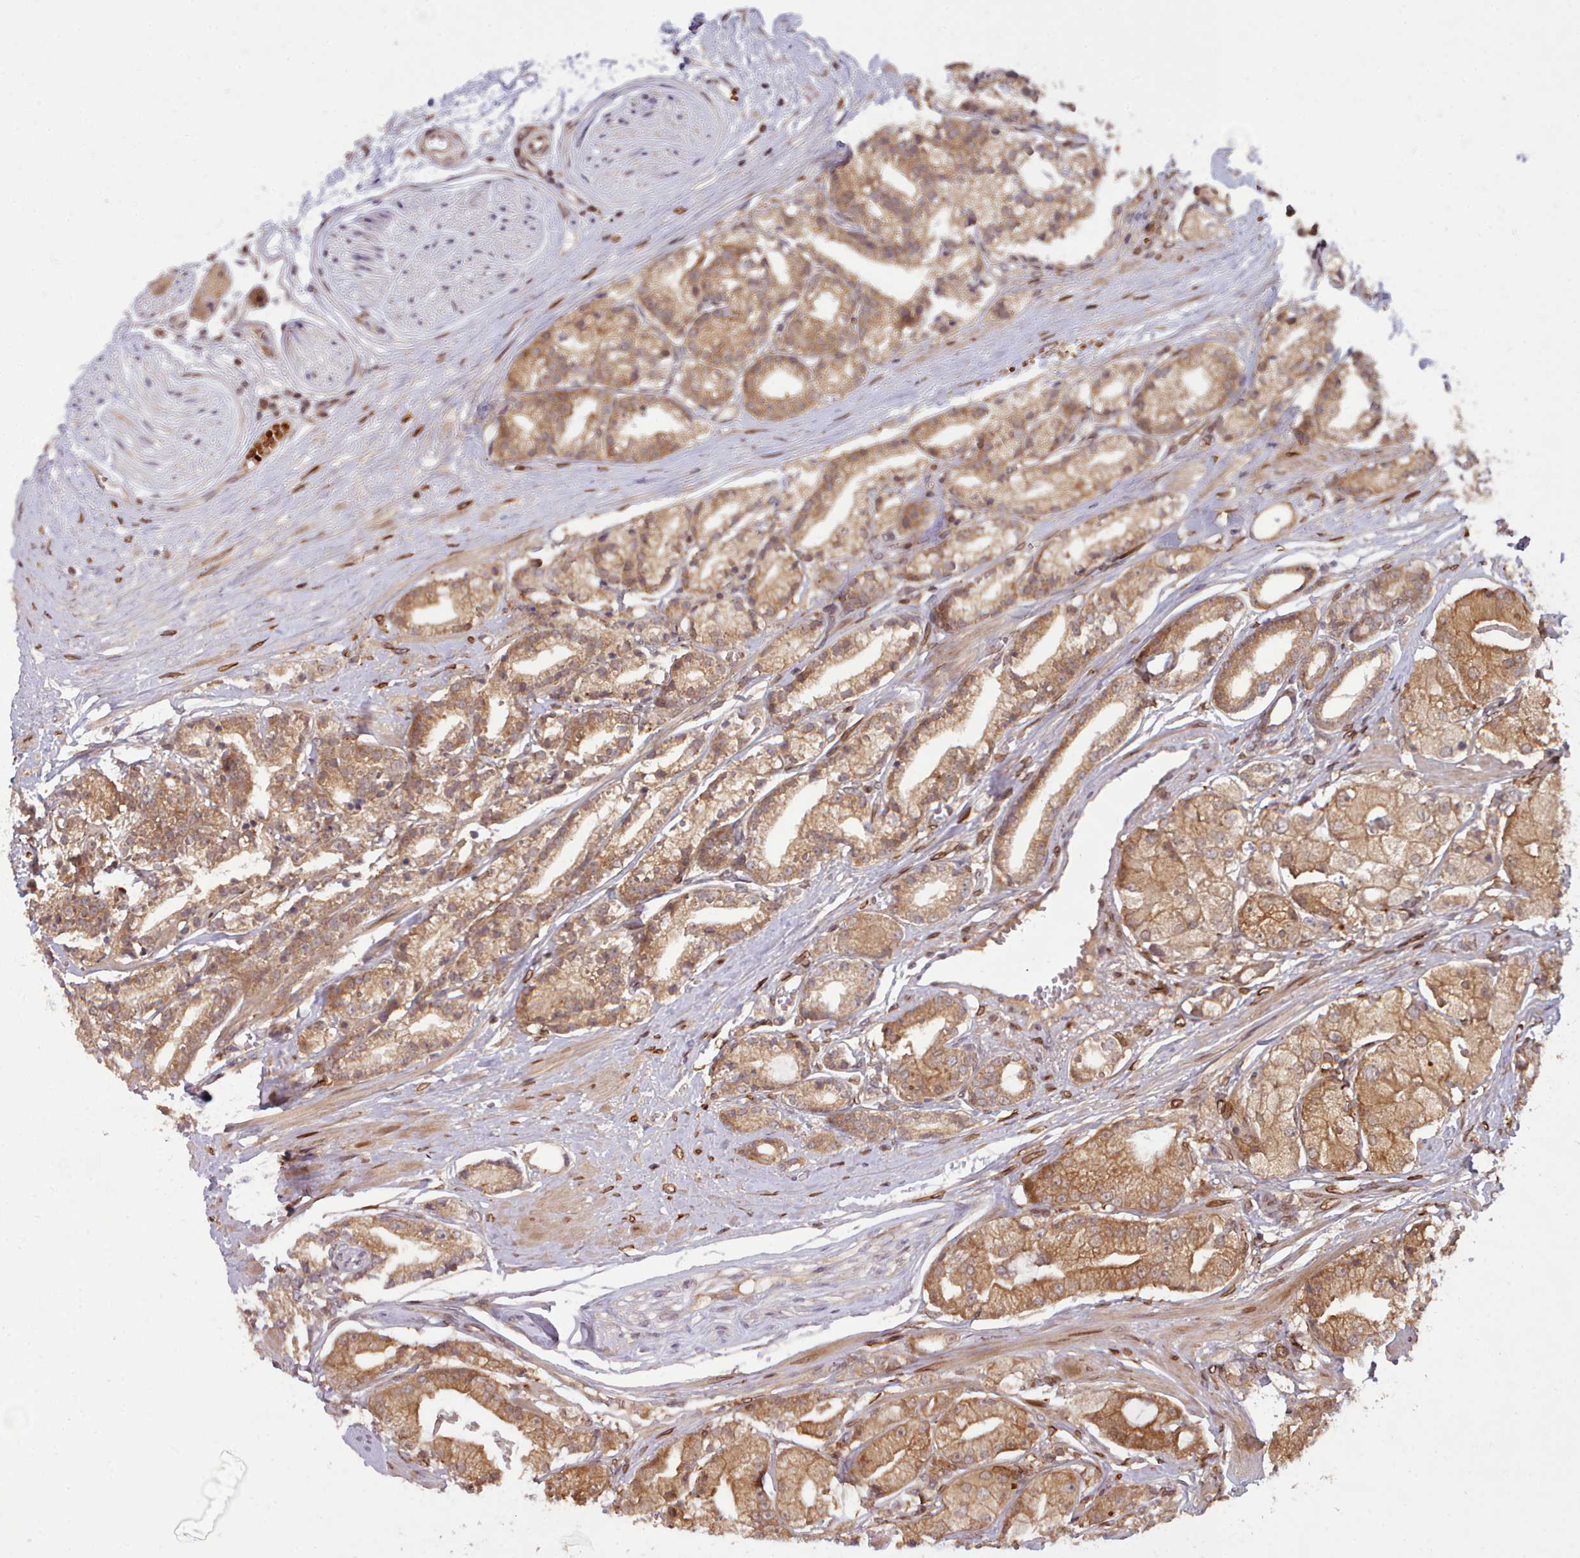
{"staining": {"intensity": "moderate", "quantity": ">75%", "location": "cytoplasmic/membranous"}, "tissue": "prostate cancer", "cell_type": "Tumor cells", "image_type": "cancer", "snomed": [{"axis": "morphology", "description": "Adenocarcinoma, High grade"}, {"axis": "topography", "description": "Prostate"}], "caption": "A brown stain labels moderate cytoplasmic/membranous positivity of a protein in human prostate cancer tumor cells. (brown staining indicates protein expression, while blue staining denotes nuclei).", "gene": "UBE2G1", "patient": {"sex": "male", "age": 71}}